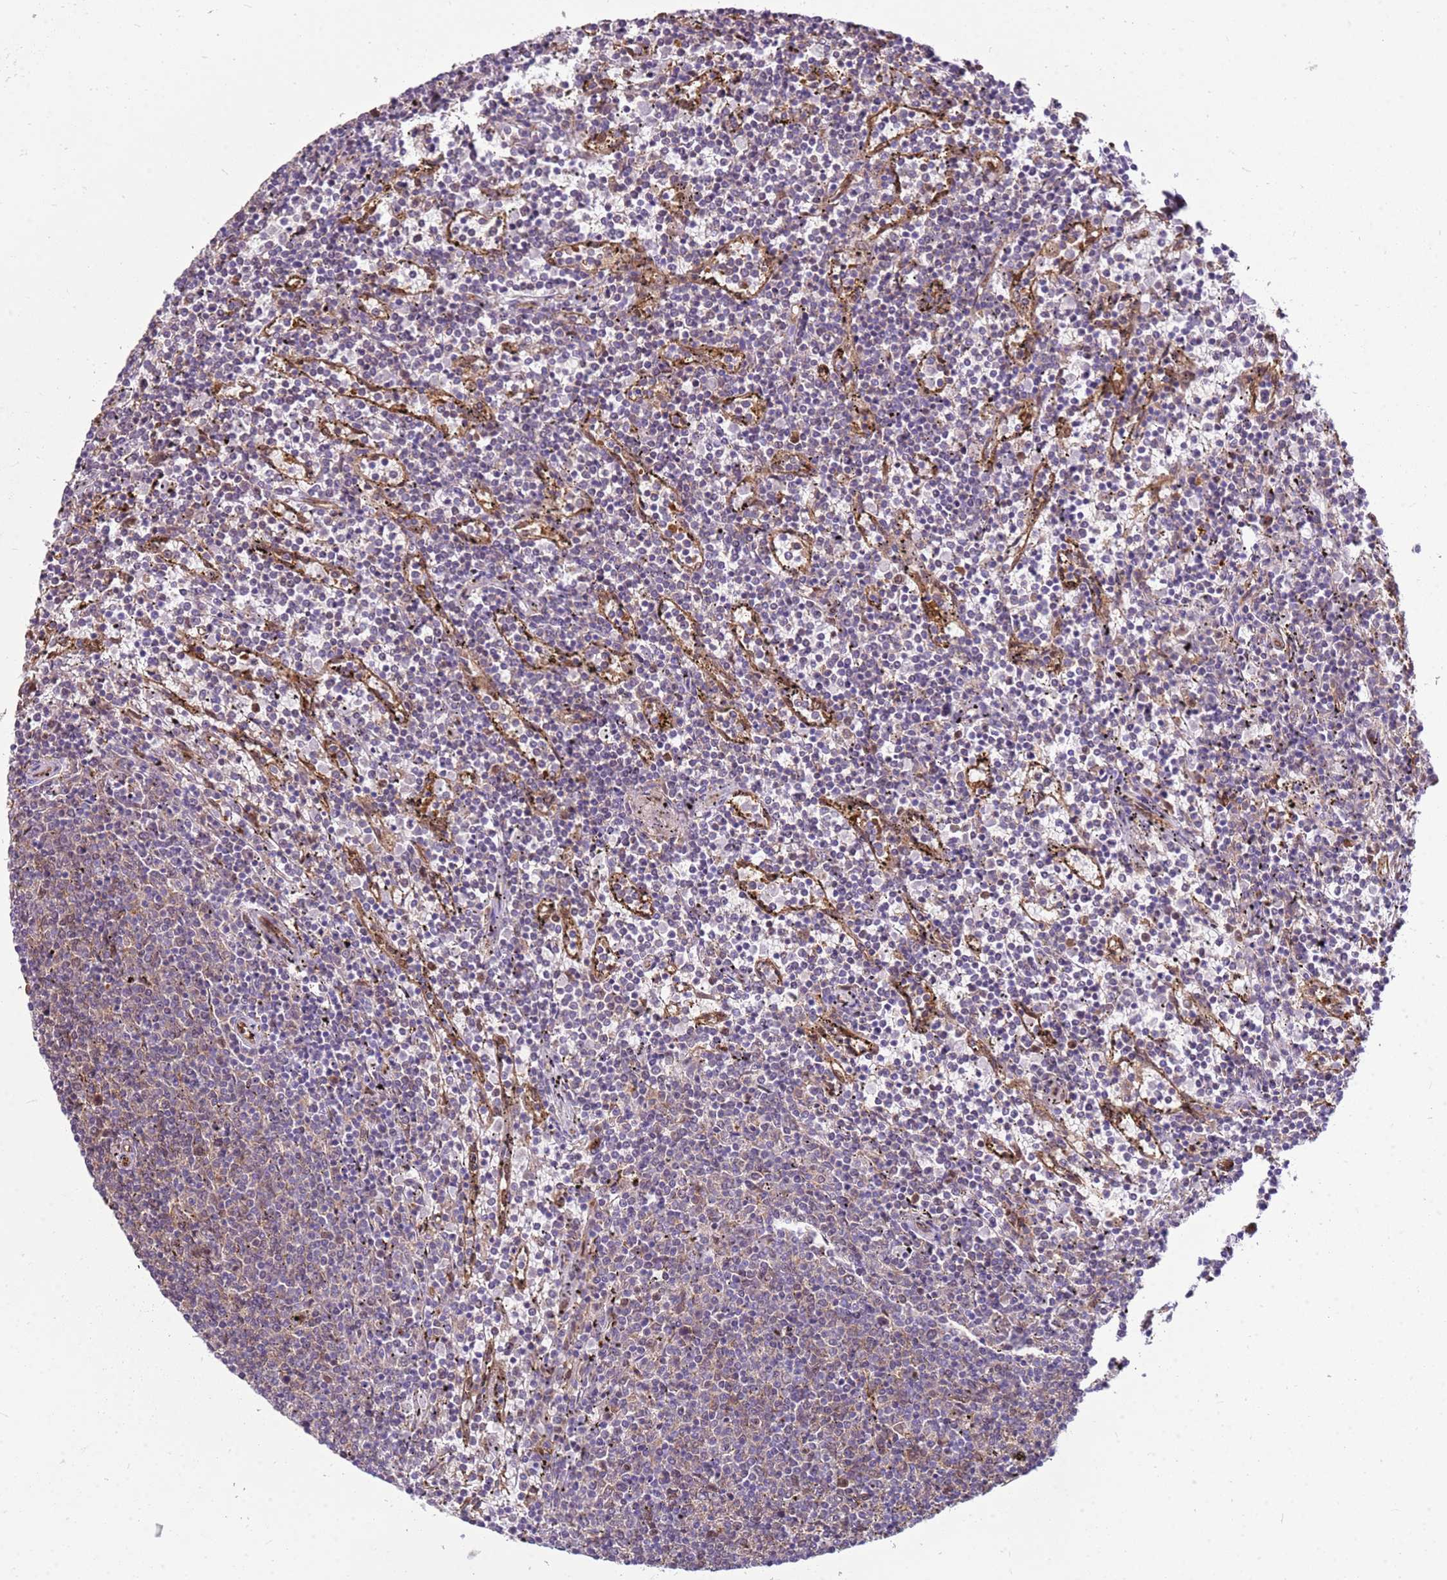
{"staining": {"intensity": "negative", "quantity": "none", "location": "none"}, "tissue": "lymphoma", "cell_type": "Tumor cells", "image_type": "cancer", "snomed": [{"axis": "morphology", "description": "Malignant lymphoma, non-Hodgkin's type, Low grade"}, {"axis": "topography", "description": "Spleen"}], "caption": "An image of human lymphoma is negative for staining in tumor cells.", "gene": "YWHAE", "patient": {"sex": "female", "age": 50}}